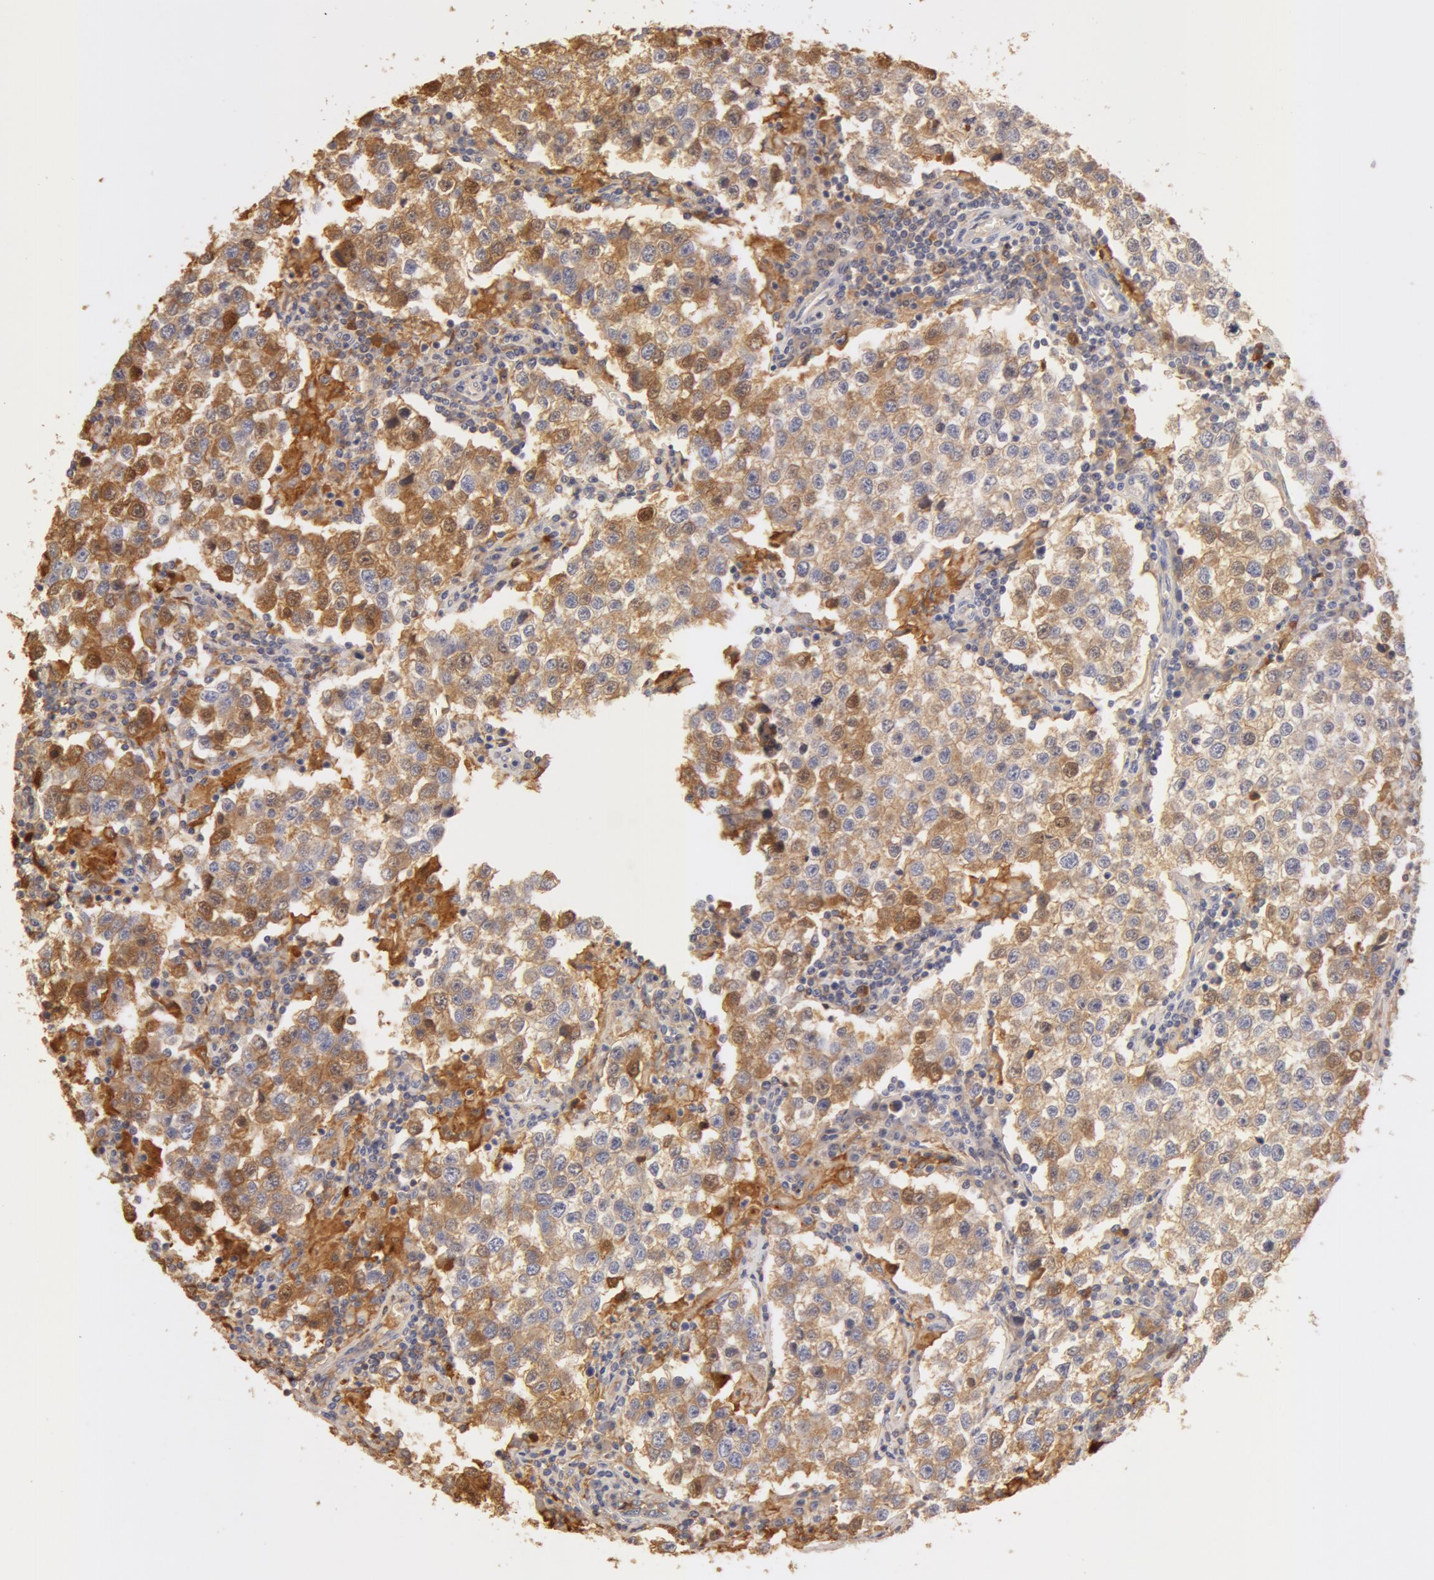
{"staining": {"intensity": "moderate", "quantity": "<25%", "location": "cytoplasmic/membranous"}, "tissue": "testis cancer", "cell_type": "Tumor cells", "image_type": "cancer", "snomed": [{"axis": "morphology", "description": "Seminoma, NOS"}, {"axis": "topography", "description": "Testis"}], "caption": "Moderate cytoplasmic/membranous positivity for a protein is seen in about <25% of tumor cells of testis cancer using IHC.", "gene": "TF", "patient": {"sex": "male", "age": 36}}